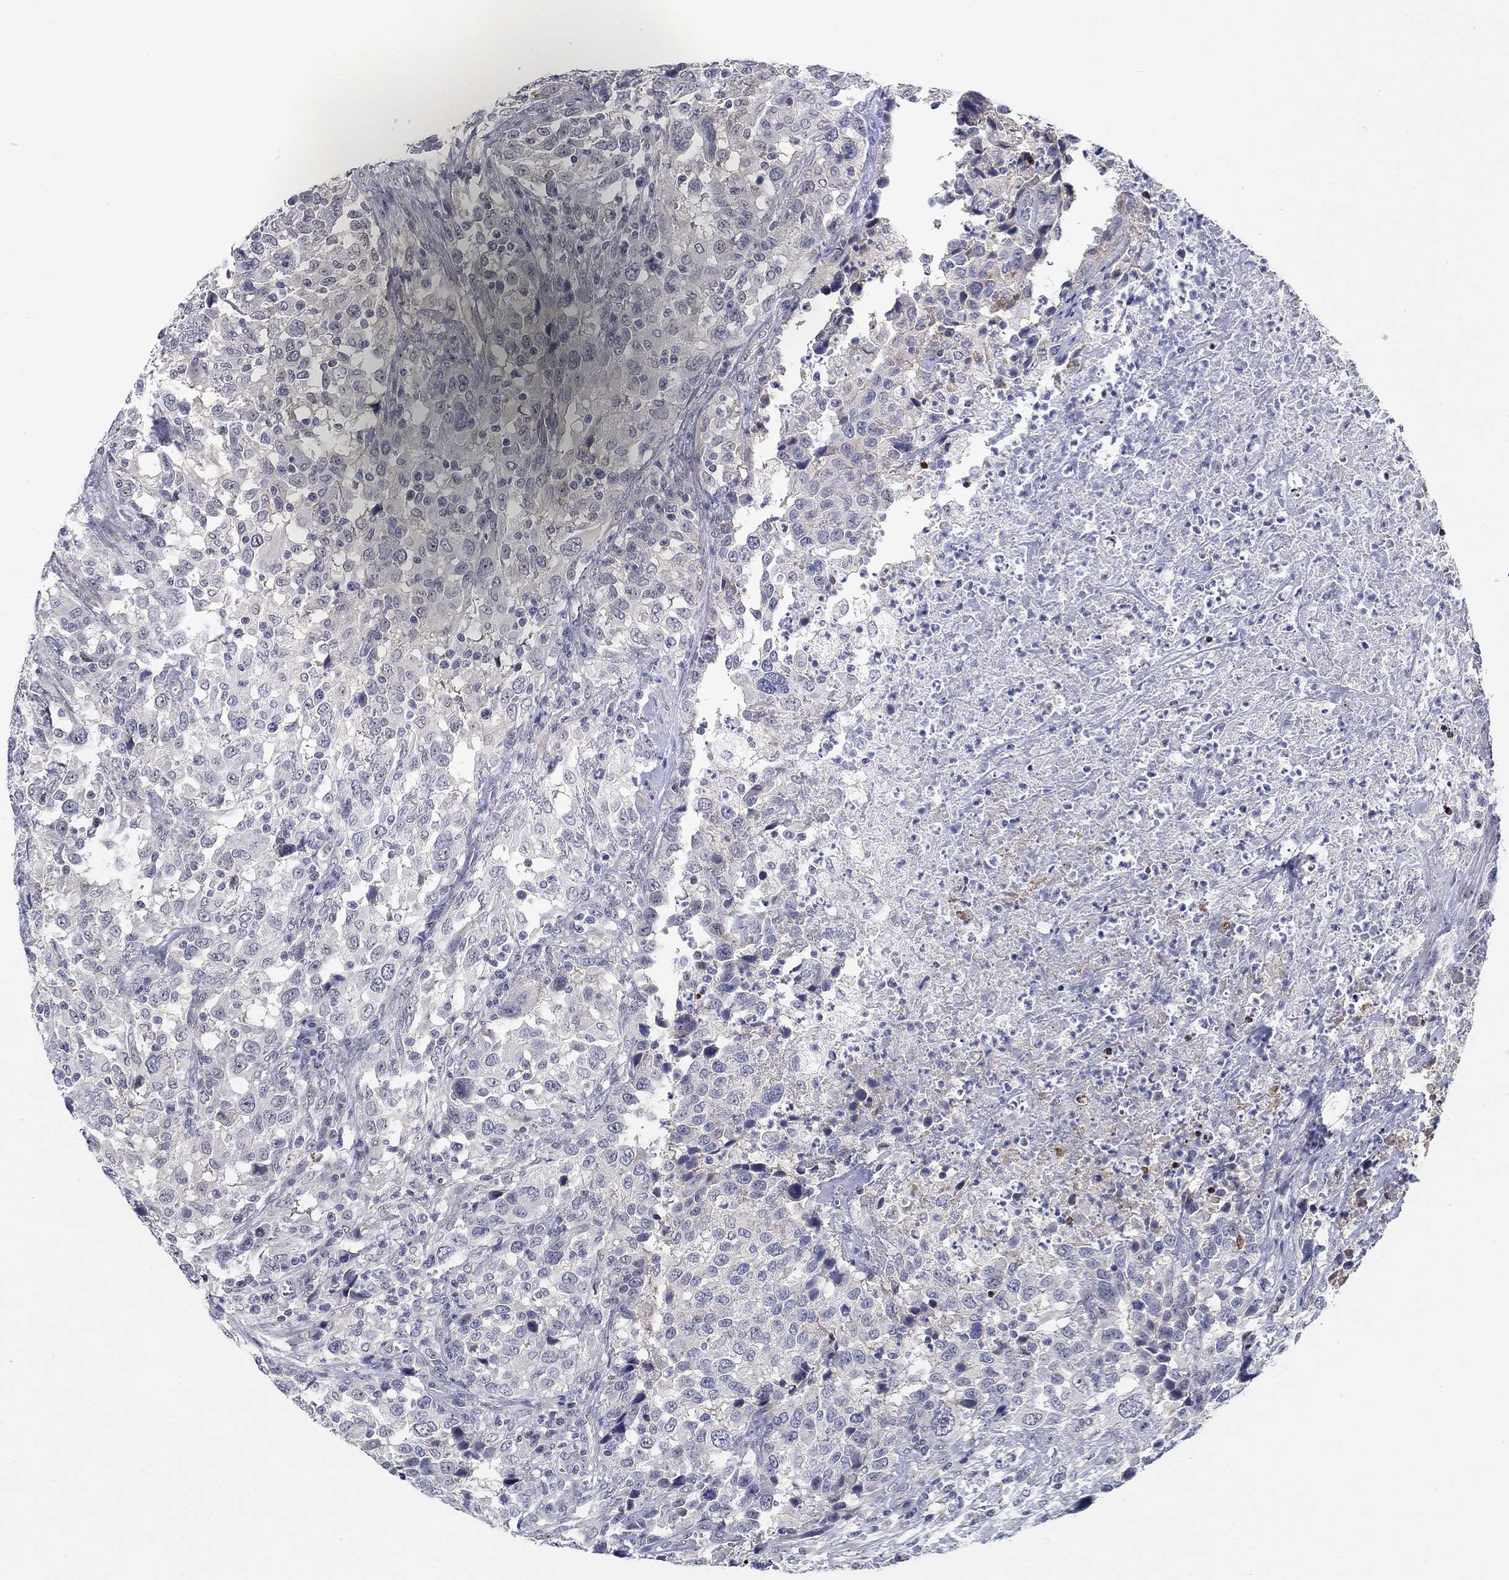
{"staining": {"intensity": "negative", "quantity": "none", "location": "none"}, "tissue": "urothelial cancer", "cell_type": "Tumor cells", "image_type": "cancer", "snomed": [{"axis": "morphology", "description": "Urothelial carcinoma, NOS"}, {"axis": "morphology", "description": "Urothelial carcinoma, High grade"}, {"axis": "topography", "description": "Urinary bladder"}], "caption": "The histopathology image demonstrates no significant expression in tumor cells of urothelial cancer.", "gene": "SMIM18", "patient": {"sex": "female", "age": 64}}